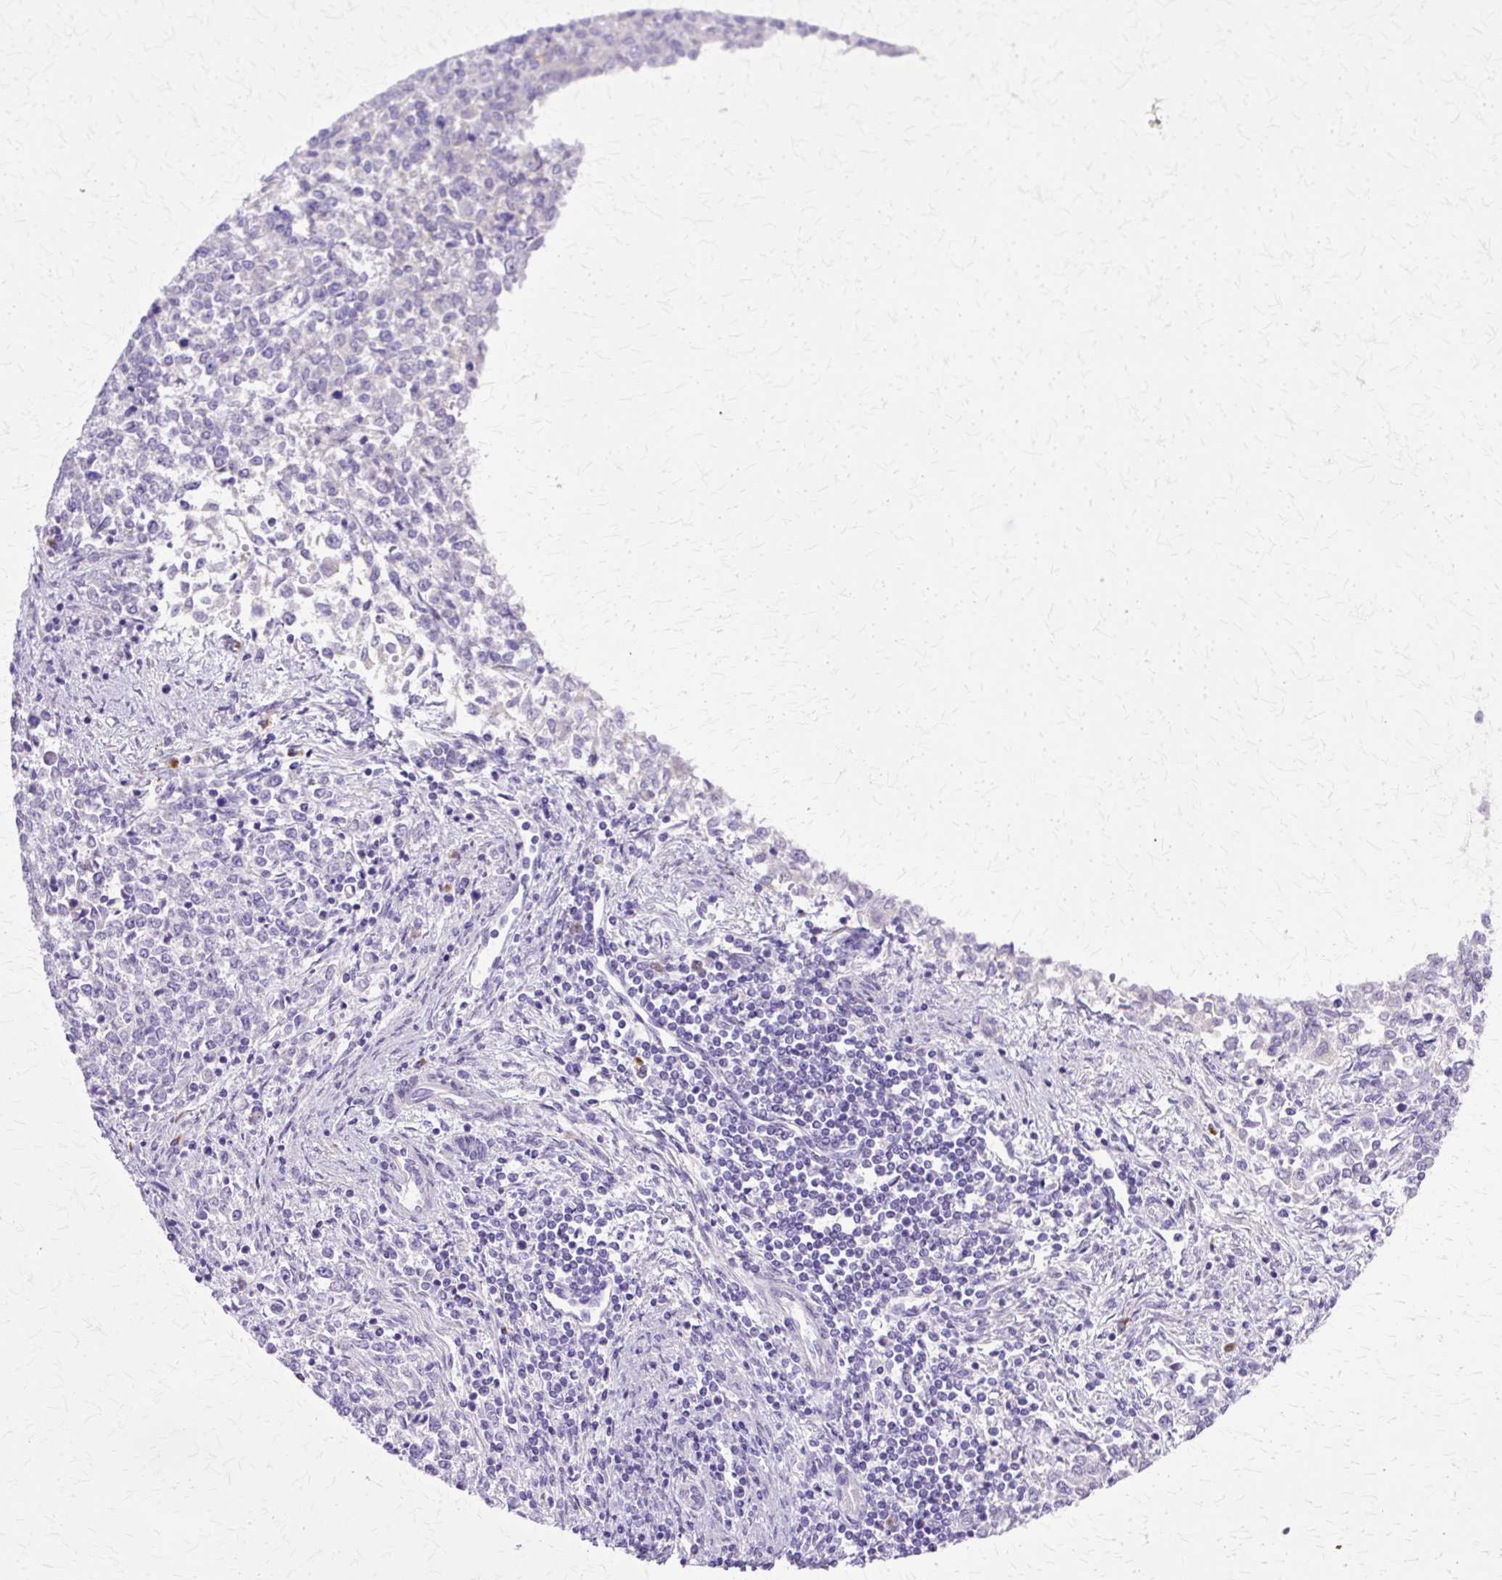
{"staining": {"intensity": "negative", "quantity": "none", "location": "none"}, "tissue": "endometrial cancer", "cell_type": "Tumor cells", "image_type": "cancer", "snomed": [{"axis": "morphology", "description": "Adenocarcinoma, NOS"}, {"axis": "topography", "description": "Endometrium"}], "caption": "This is a histopathology image of immunohistochemistry staining of endometrial cancer (adenocarcinoma), which shows no positivity in tumor cells. (DAB IHC, high magnification).", "gene": "TBC1D3G", "patient": {"sex": "female", "age": 50}}